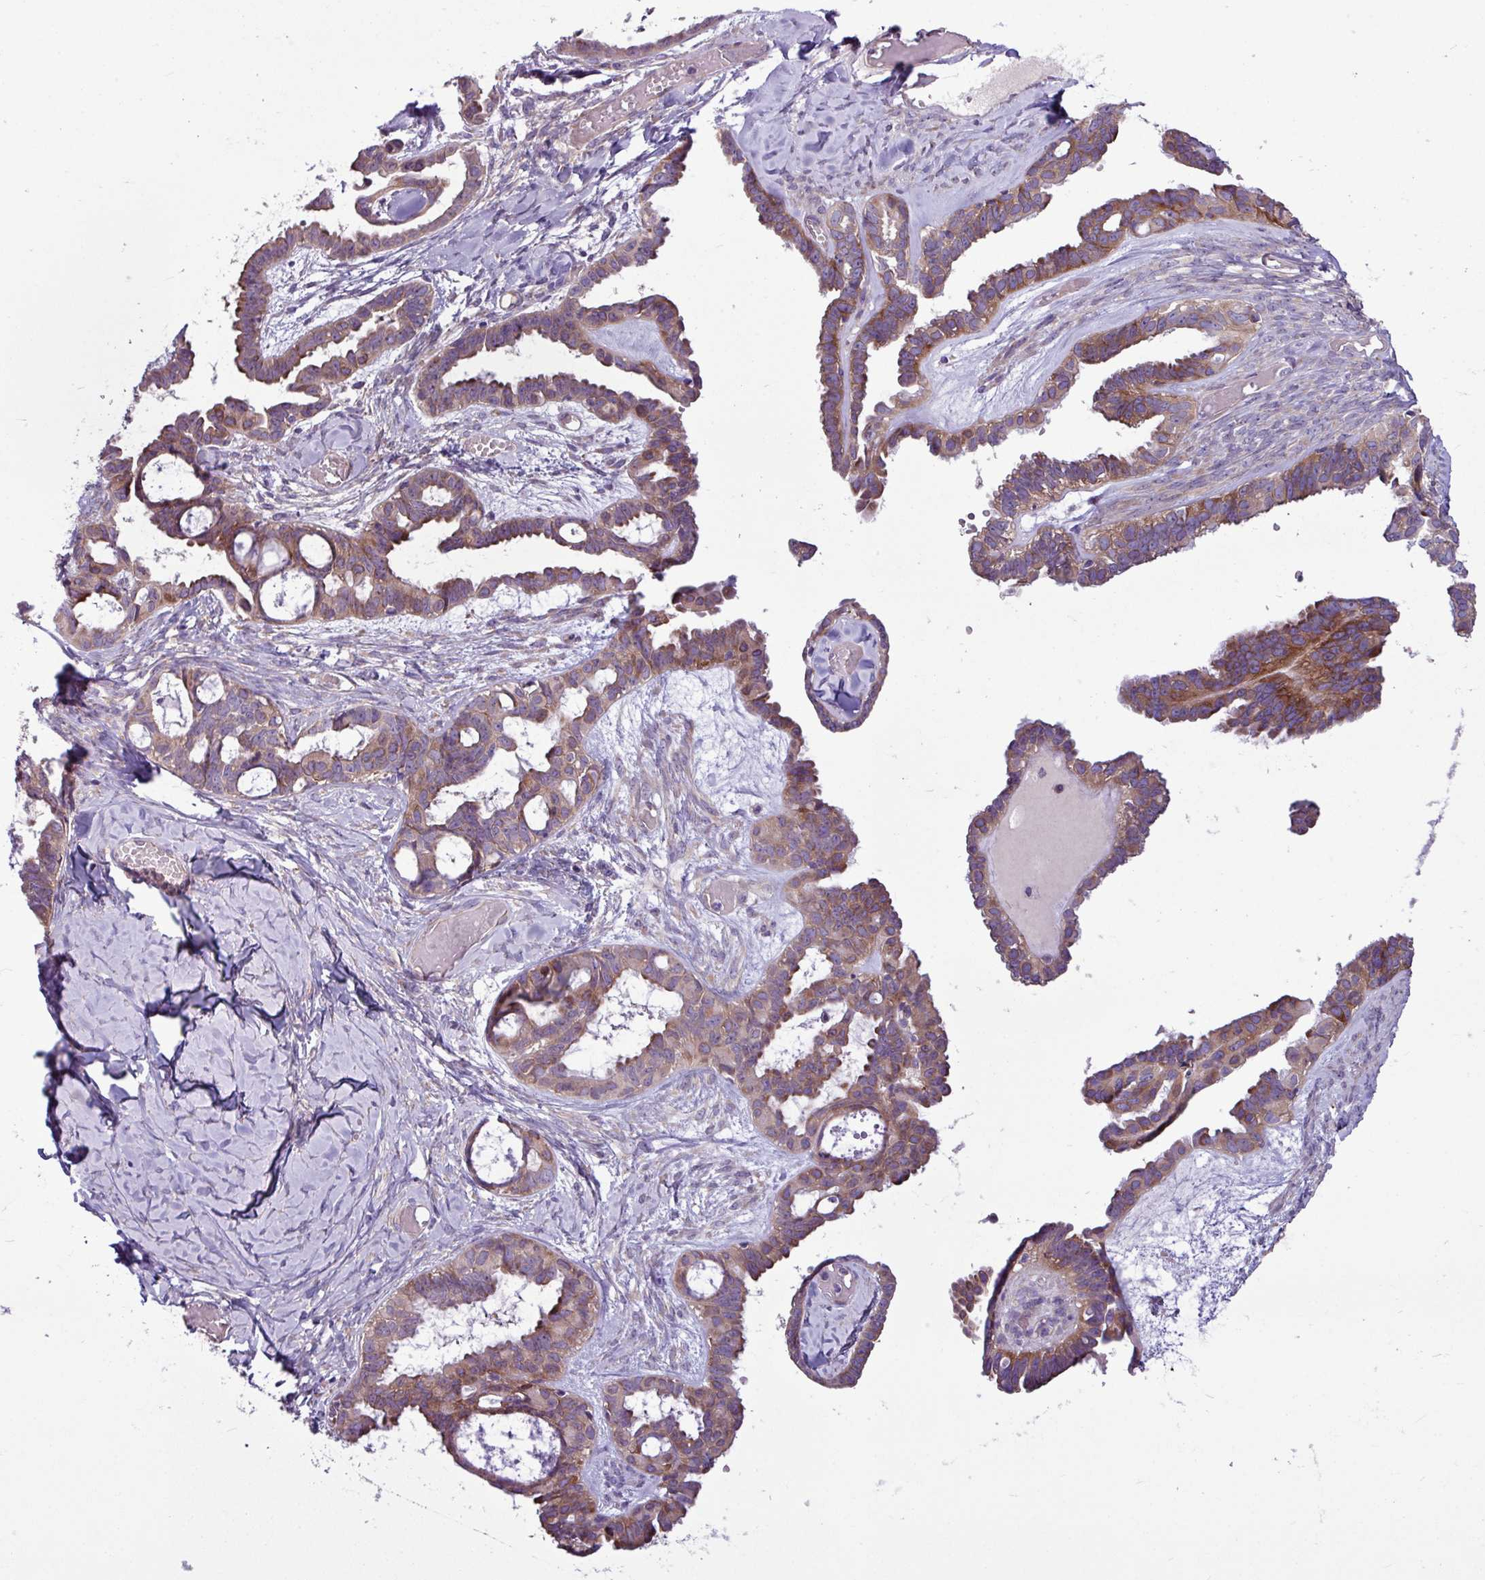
{"staining": {"intensity": "moderate", "quantity": ">75%", "location": "cytoplasmic/membranous"}, "tissue": "ovarian cancer", "cell_type": "Tumor cells", "image_type": "cancer", "snomed": [{"axis": "morphology", "description": "Cystadenocarcinoma, serous, NOS"}, {"axis": "topography", "description": "Ovary"}], "caption": "Brown immunohistochemical staining in human serous cystadenocarcinoma (ovarian) demonstrates moderate cytoplasmic/membranous positivity in approximately >75% of tumor cells. The staining is performed using DAB (3,3'-diaminobenzidine) brown chromogen to label protein expression. The nuclei are counter-stained blue using hematoxylin.", "gene": "MROH2A", "patient": {"sex": "female", "age": 69}}